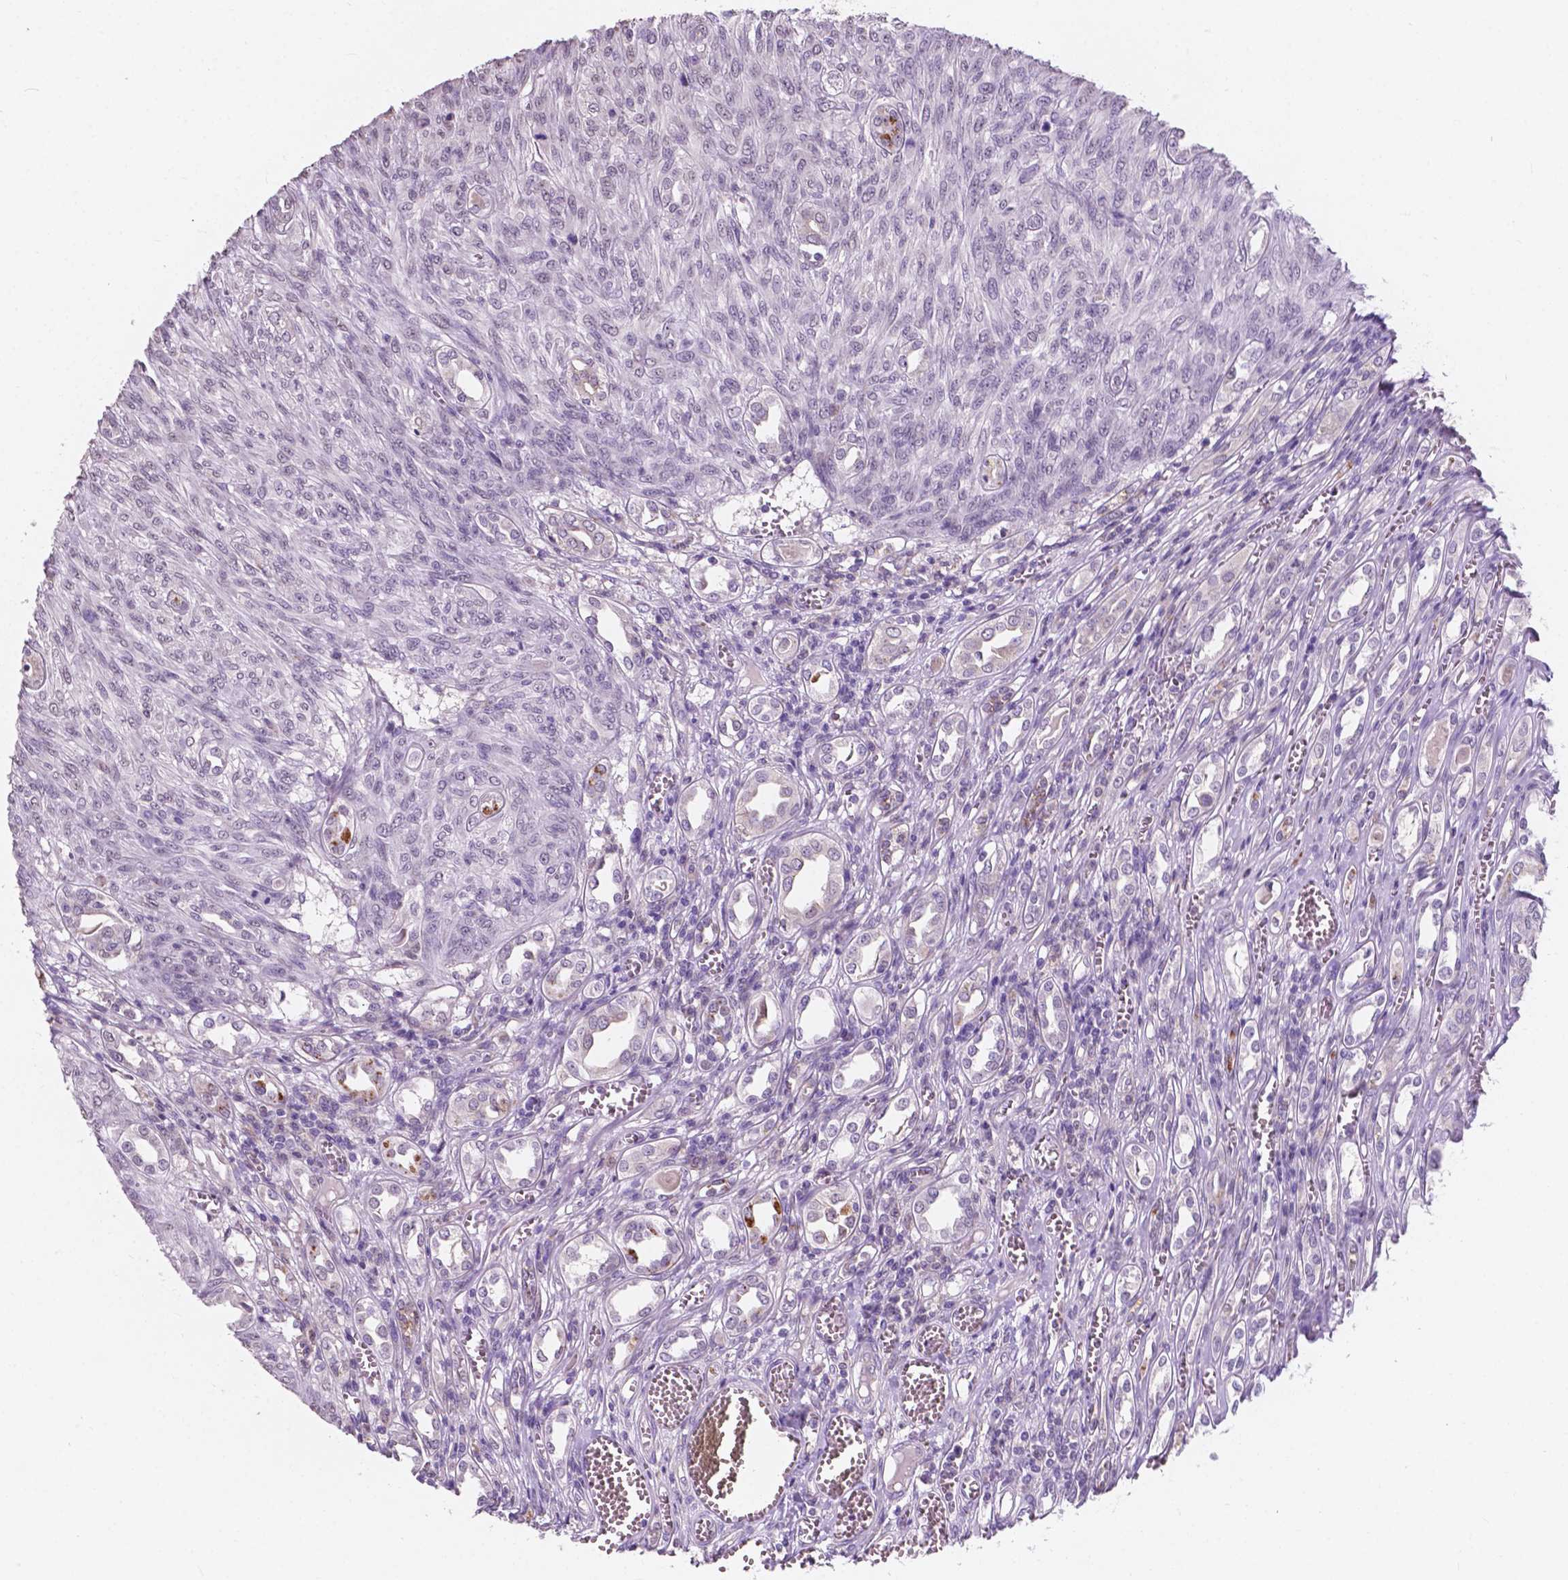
{"staining": {"intensity": "negative", "quantity": "none", "location": "none"}, "tissue": "renal cancer", "cell_type": "Tumor cells", "image_type": "cancer", "snomed": [{"axis": "morphology", "description": "Adenocarcinoma, NOS"}, {"axis": "topography", "description": "Kidney"}], "caption": "This is an immunohistochemistry (IHC) micrograph of human renal adenocarcinoma. There is no positivity in tumor cells.", "gene": "IREB2", "patient": {"sex": "male", "age": 58}}